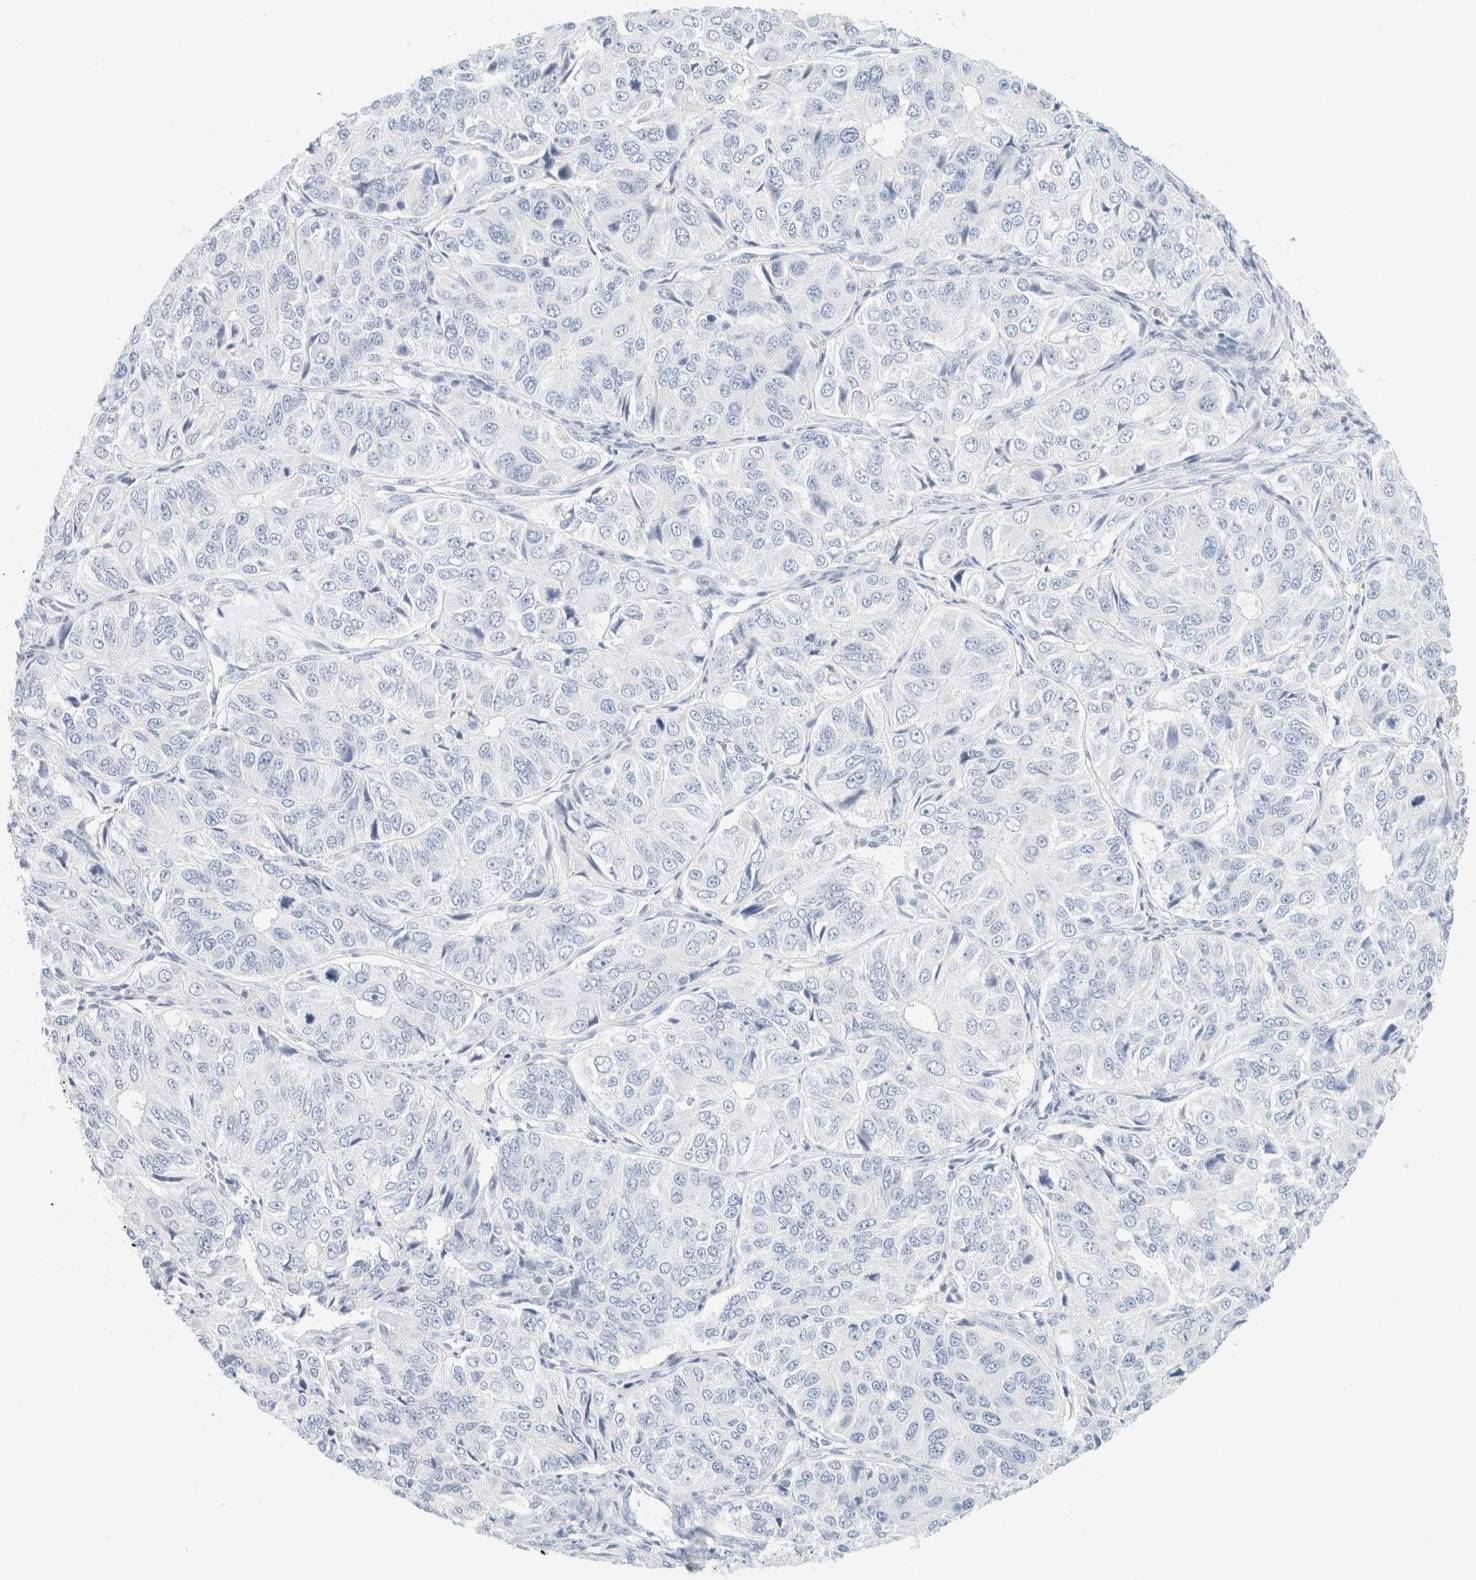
{"staining": {"intensity": "negative", "quantity": "none", "location": "none"}, "tissue": "ovarian cancer", "cell_type": "Tumor cells", "image_type": "cancer", "snomed": [{"axis": "morphology", "description": "Carcinoma, endometroid"}, {"axis": "topography", "description": "Ovary"}], "caption": "A micrograph of human ovarian endometroid carcinoma is negative for staining in tumor cells.", "gene": "DPYS", "patient": {"sex": "female", "age": 51}}